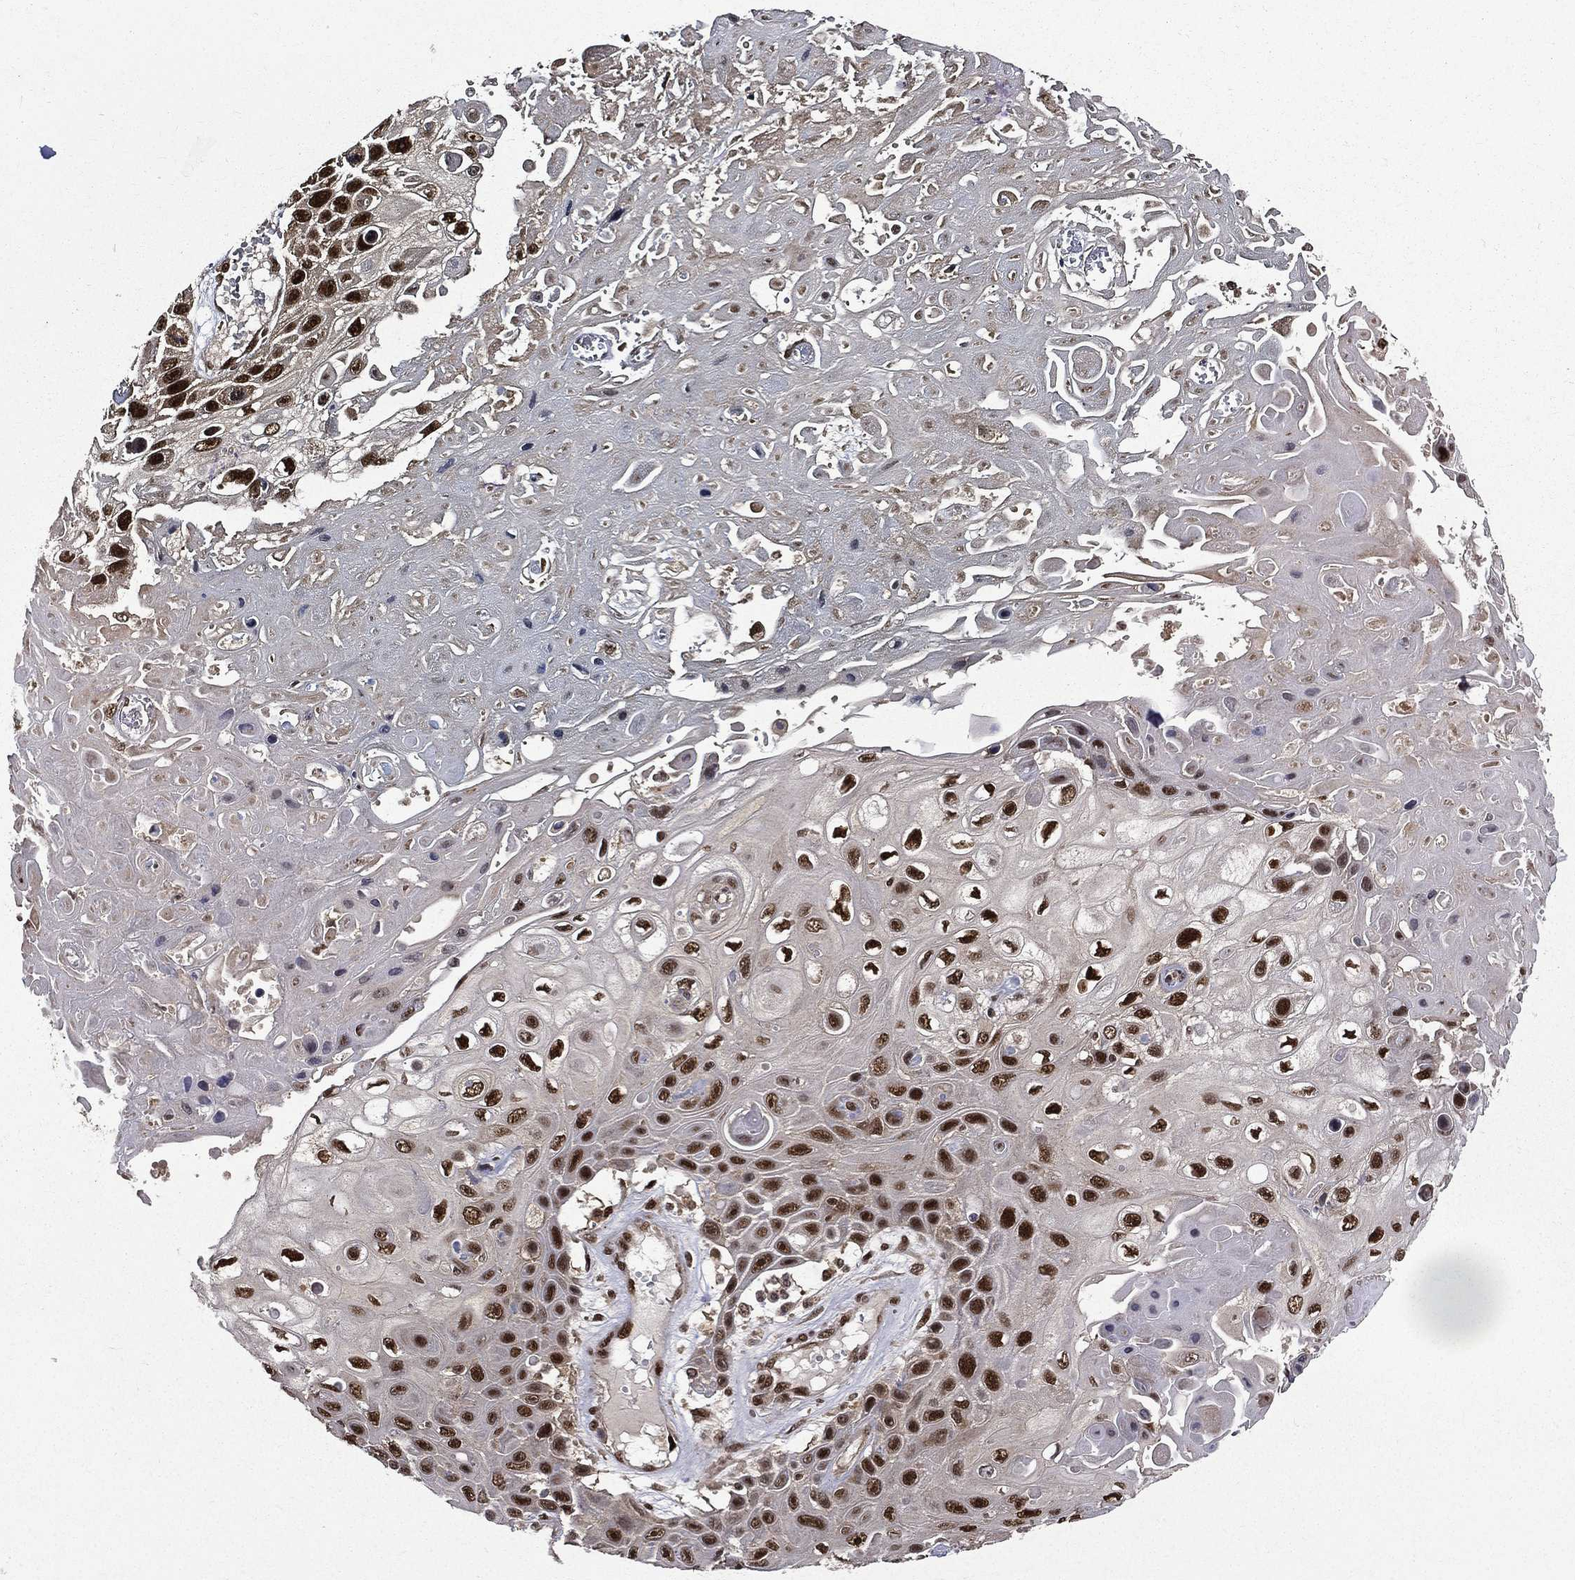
{"staining": {"intensity": "strong", "quantity": ">75%", "location": "nuclear"}, "tissue": "skin cancer", "cell_type": "Tumor cells", "image_type": "cancer", "snomed": [{"axis": "morphology", "description": "Squamous cell carcinoma, NOS"}, {"axis": "topography", "description": "Skin"}], "caption": "The immunohistochemical stain labels strong nuclear positivity in tumor cells of skin squamous cell carcinoma tissue. Nuclei are stained in blue.", "gene": "JMJD6", "patient": {"sex": "male", "age": 82}}